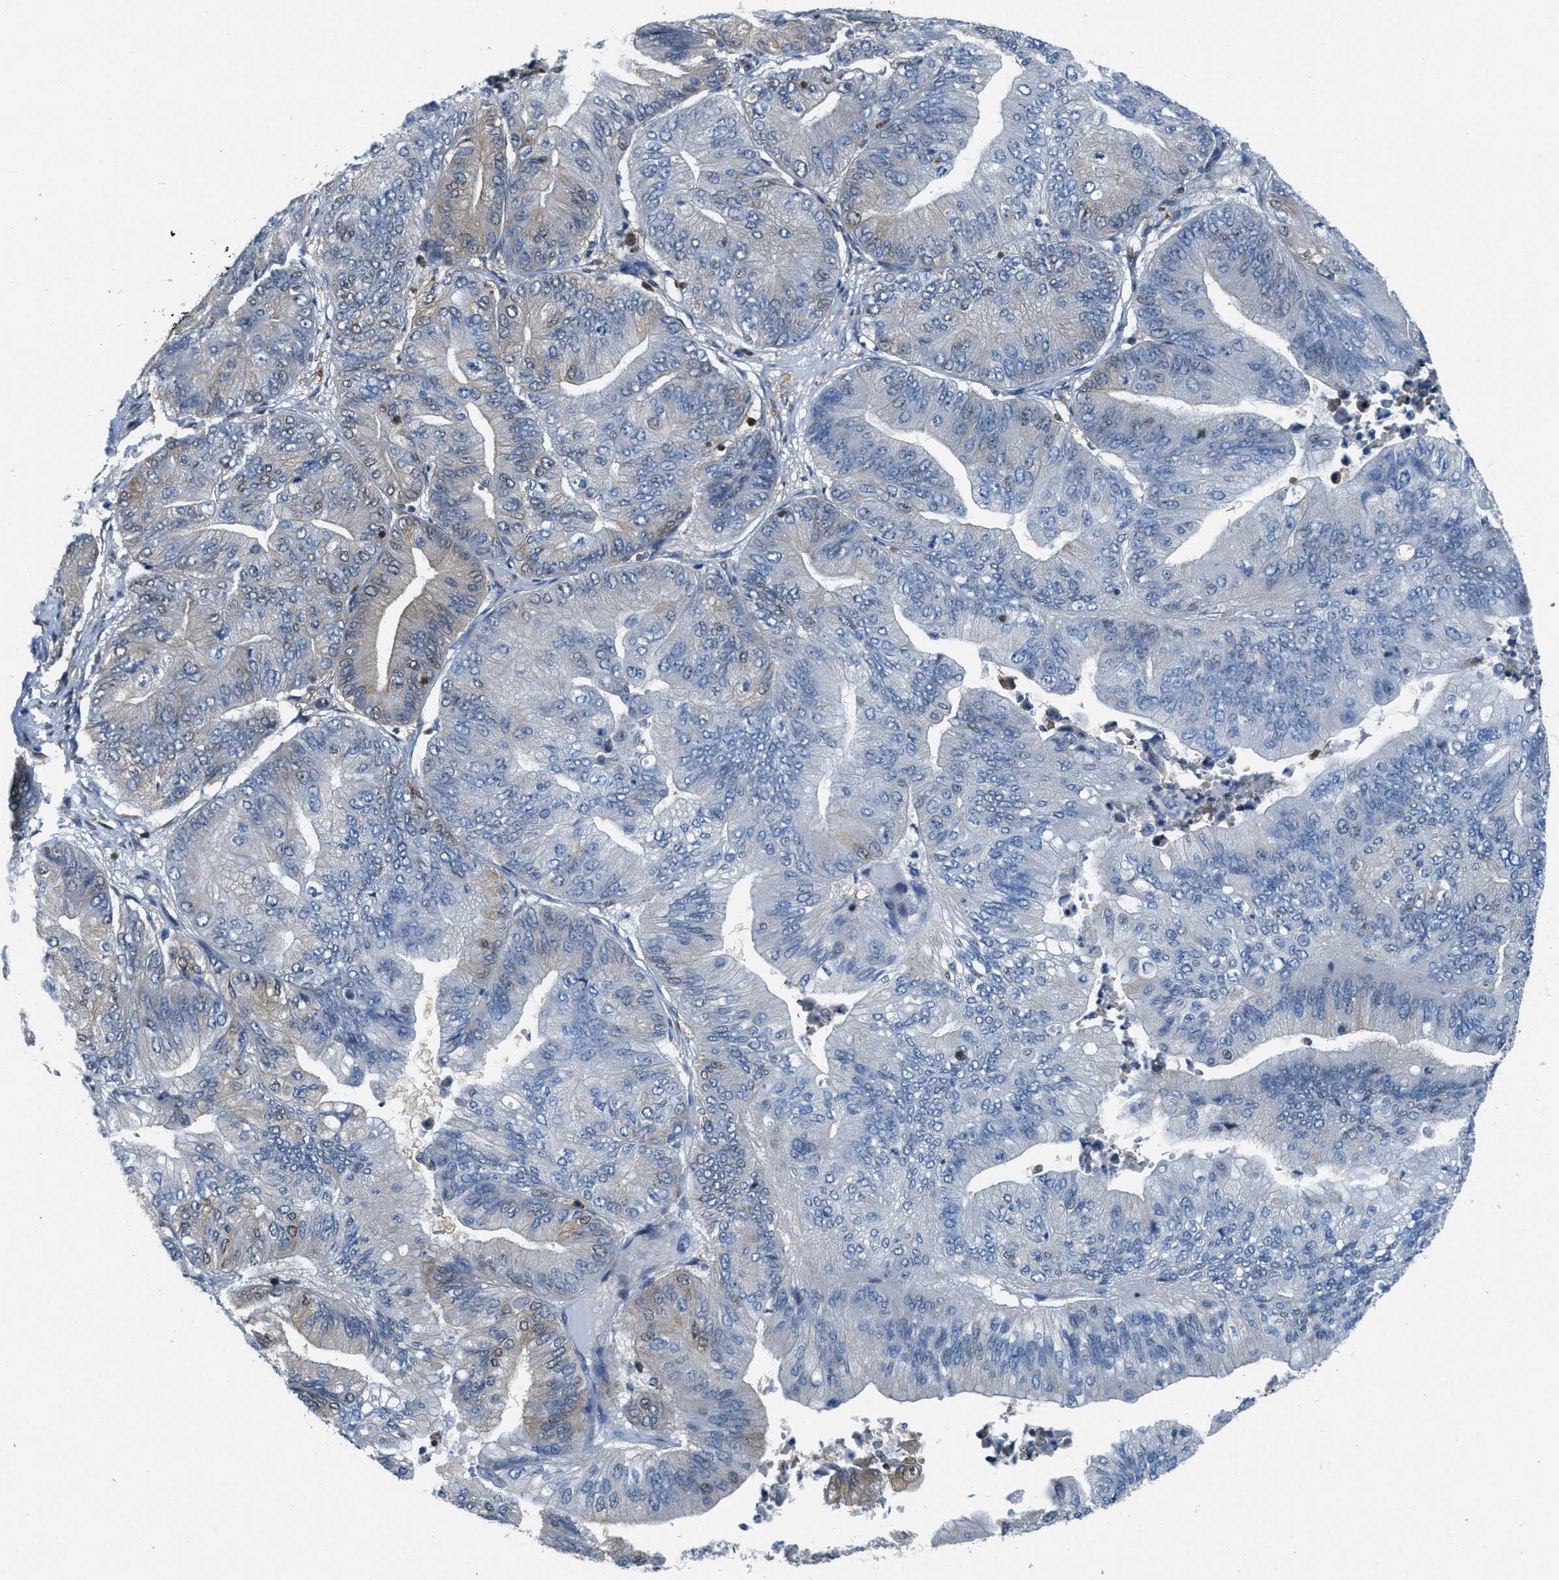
{"staining": {"intensity": "weak", "quantity": "25%-75%", "location": "cytoplasmic/membranous"}, "tissue": "ovarian cancer", "cell_type": "Tumor cells", "image_type": "cancer", "snomed": [{"axis": "morphology", "description": "Cystadenocarcinoma, mucinous, NOS"}, {"axis": "topography", "description": "Ovary"}], "caption": "Immunohistochemical staining of mucinous cystadenocarcinoma (ovarian) reveals low levels of weak cytoplasmic/membranous staining in approximately 25%-75% of tumor cells. The staining was performed using DAB to visualize the protein expression in brown, while the nuclei were stained in blue with hematoxylin (Magnification: 20x).", "gene": "PIP5K1C", "patient": {"sex": "female", "age": 61}}